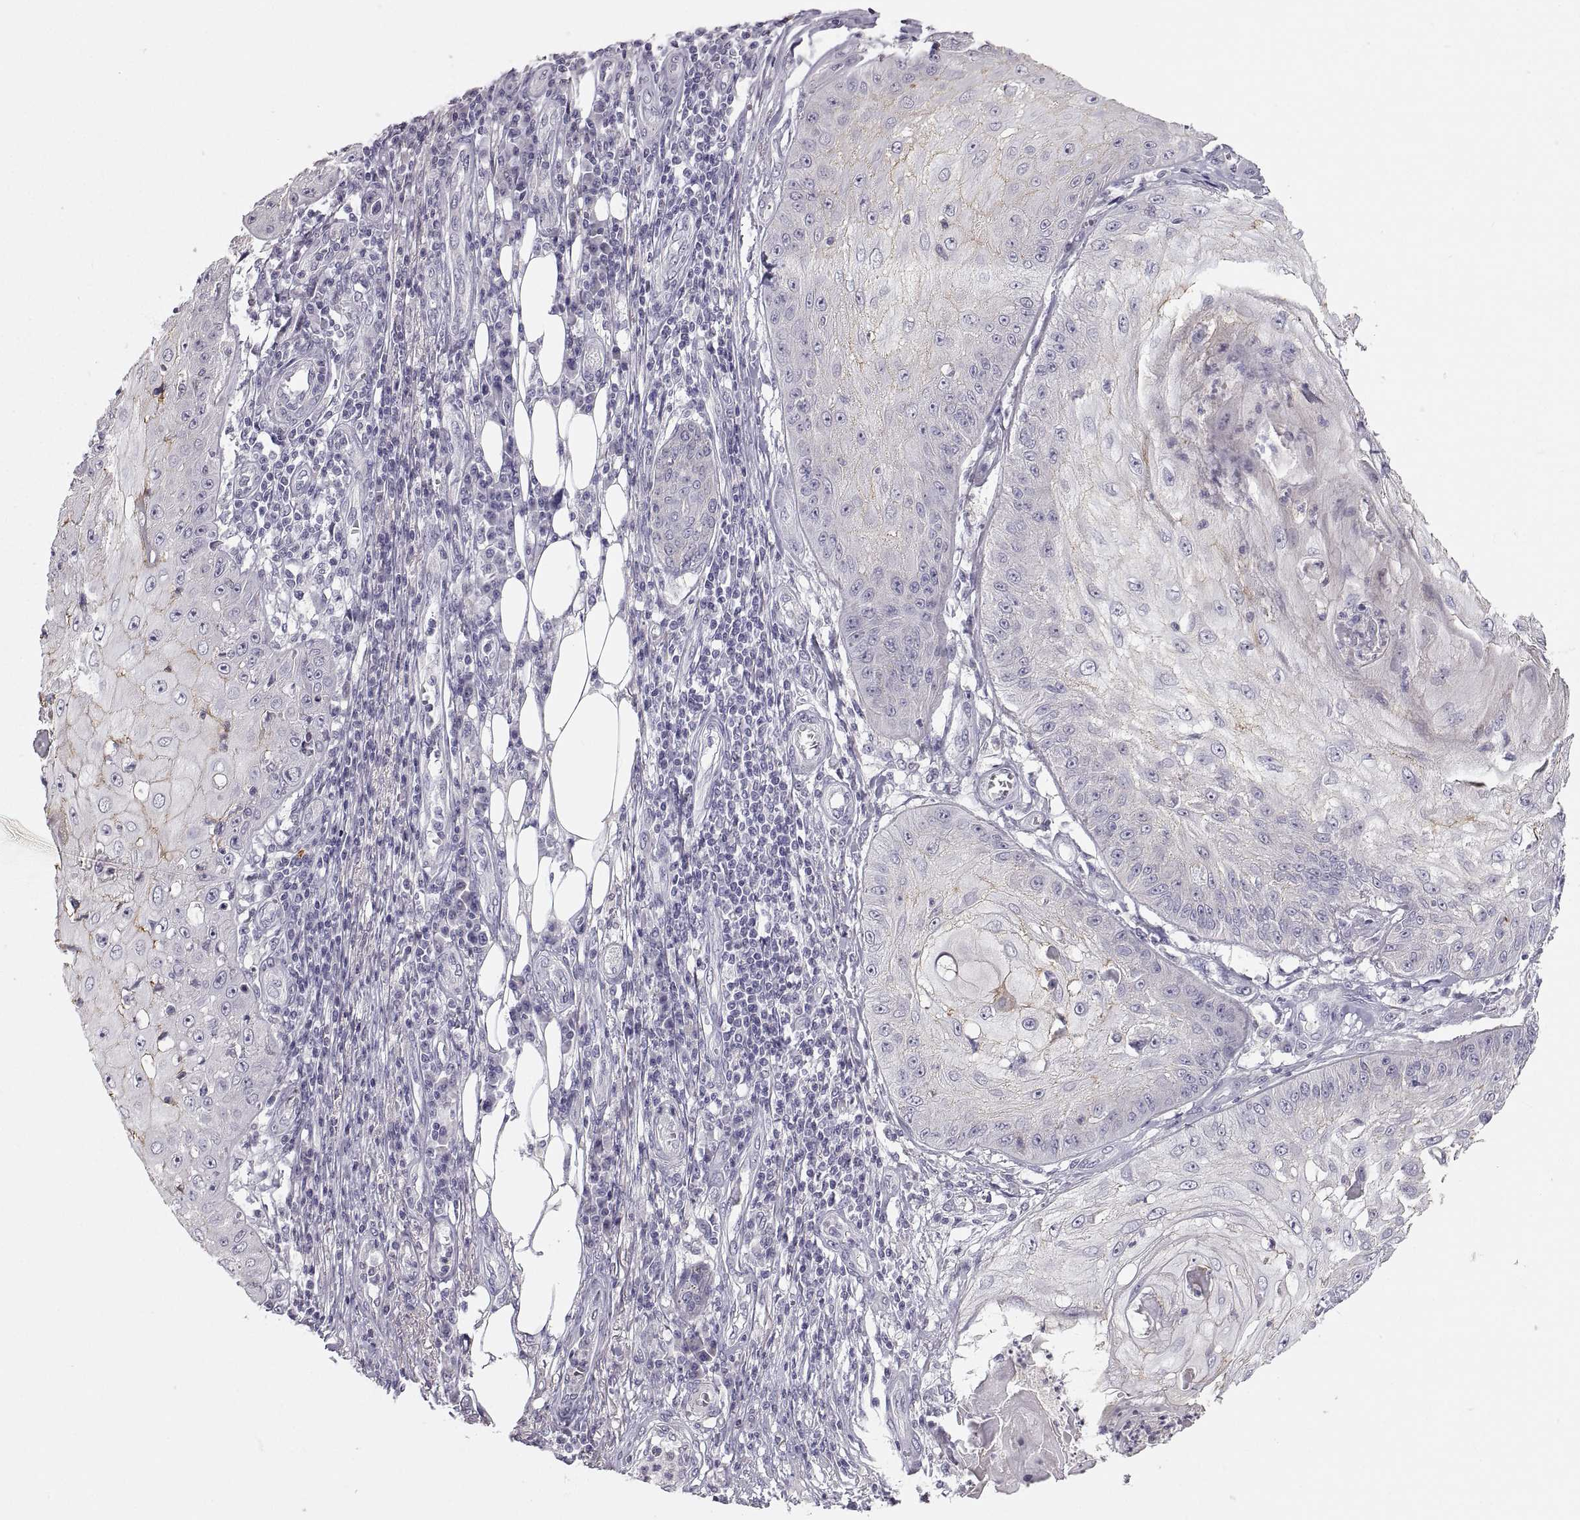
{"staining": {"intensity": "weak", "quantity": "<25%", "location": "cytoplasmic/membranous"}, "tissue": "skin cancer", "cell_type": "Tumor cells", "image_type": "cancer", "snomed": [{"axis": "morphology", "description": "Squamous cell carcinoma, NOS"}, {"axis": "topography", "description": "Skin"}], "caption": "There is no significant positivity in tumor cells of skin squamous cell carcinoma.", "gene": "ZNF185", "patient": {"sex": "male", "age": 70}}